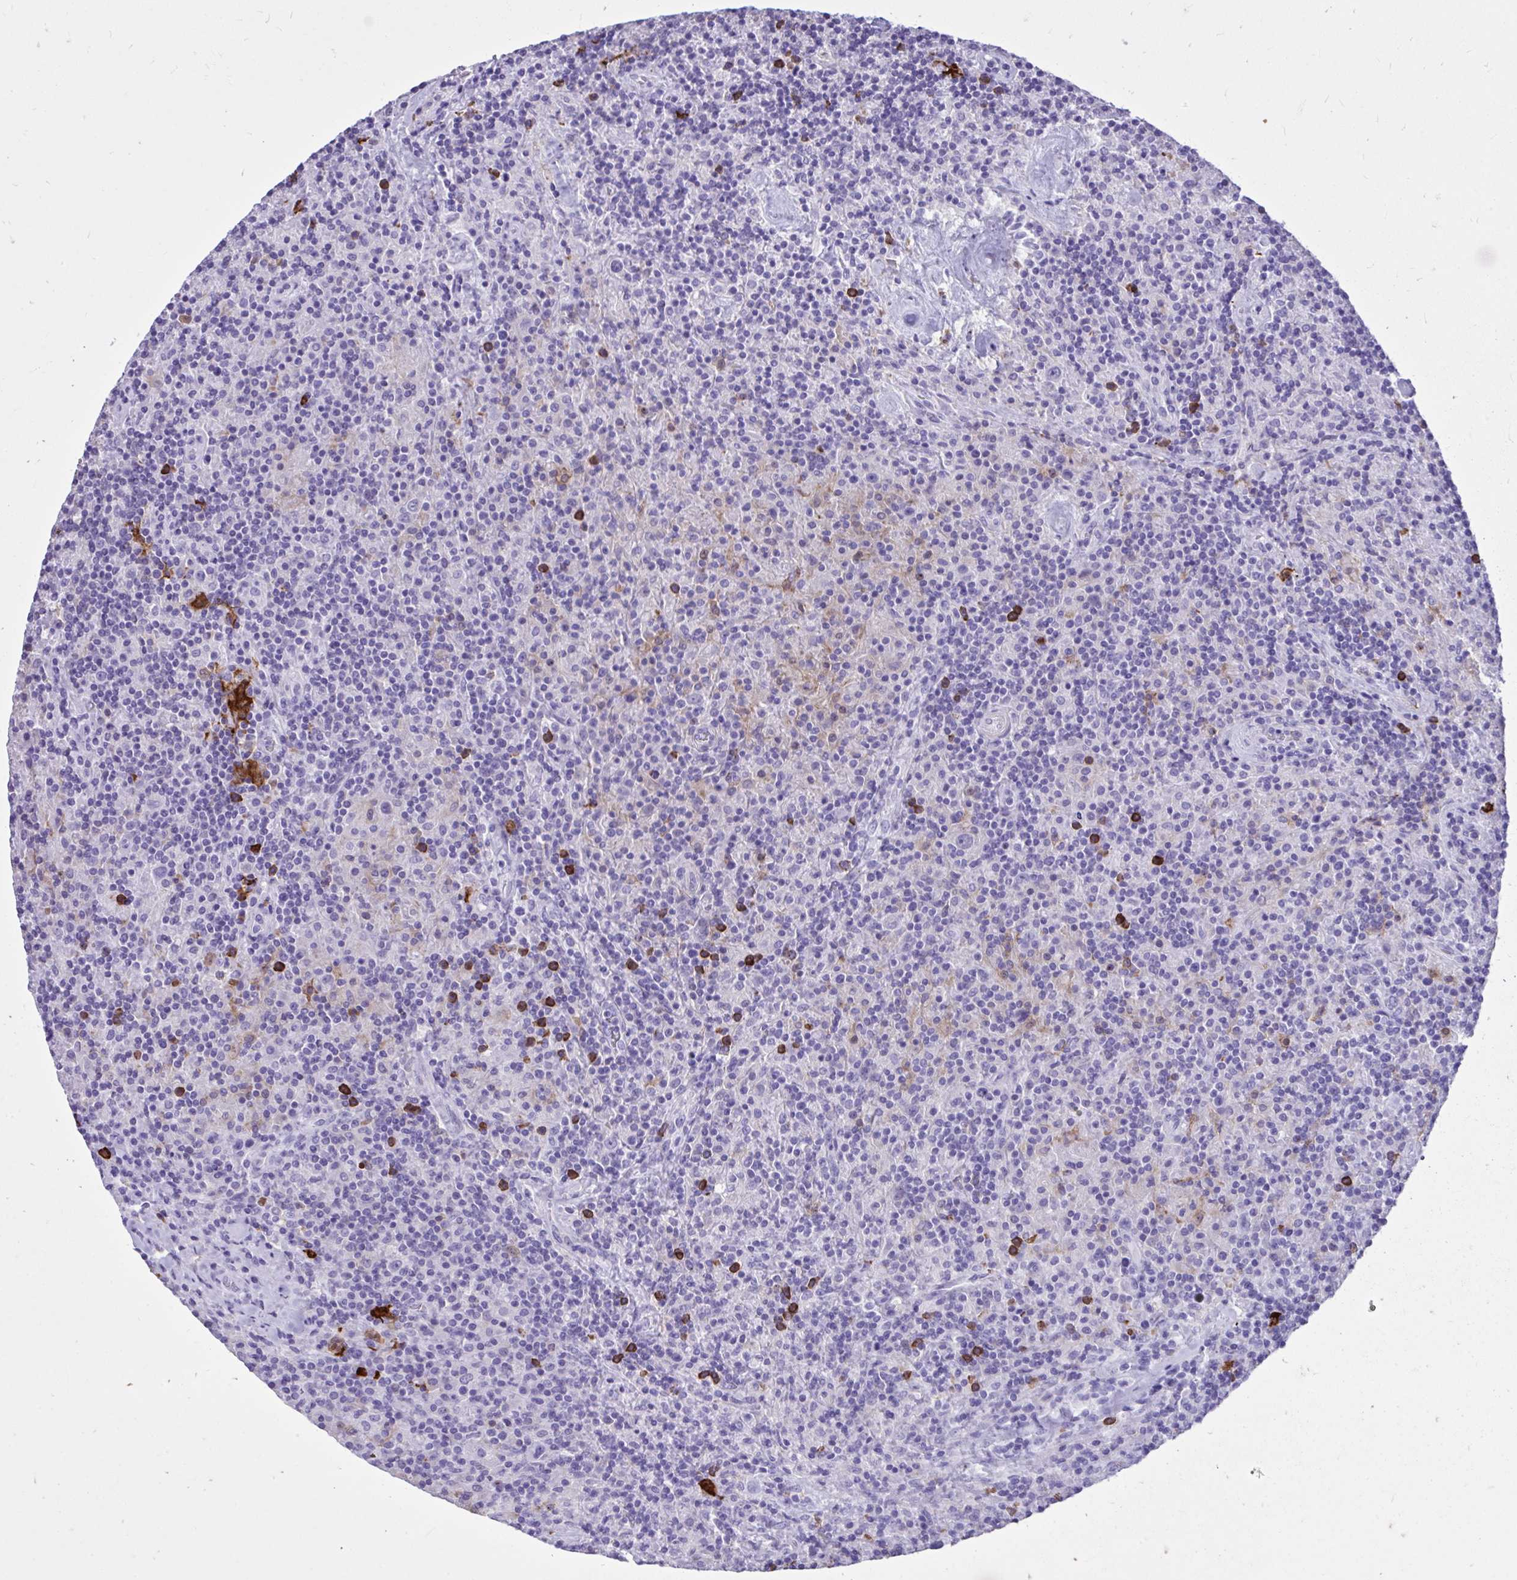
{"staining": {"intensity": "negative", "quantity": "none", "location": "none"}, "tissue": "lymphoma", "cell_type": "Tumor cells", "image_type": "cancer", "snomed": [{"axis": "morphology", "description": "Hodgkin's disease, NOS"}, {"axis": "topography", "description": "Lymph node"}], "caption": "DAB (3,3'-diaminobenzidine) immunohistochemical staining of human lymphoma exhibits no significant positivity in tumor cells.", "gene": "TLR7", "patient": {"sex": "male", "age": 70}}